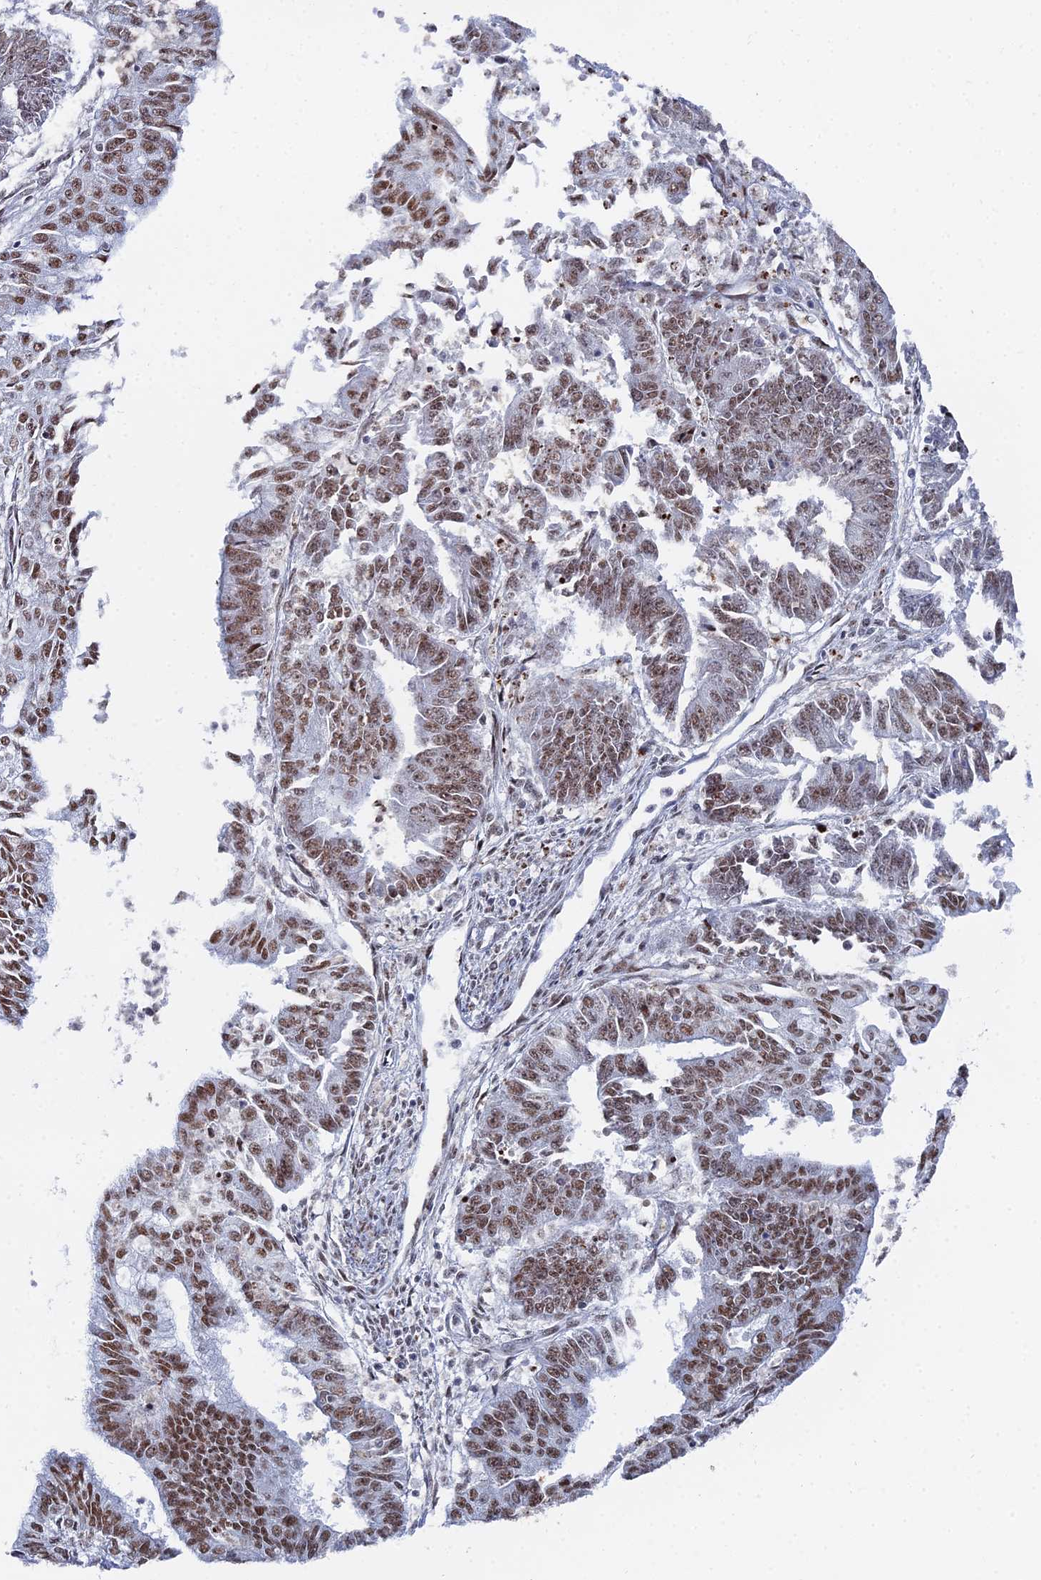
{"staining": {"intensity": "moderate", "quantity": ">75%", "location": "nuclear"}, "tissue": "endometrial cancer", "cell_type": "Tumor cells", "image_type": "cancer", "snomed": [{"axis": "morphology", "description": "Adenocarcinoma, NOS"}, {"axis": "topography", "description": "Endometrium"}], "caption": "DAB (3,3'-diaminobenzidine) immunohistochemical staining of human adenocarcinoma (endometrial) exhibits moderate nuclear protein expression in about >75% of tumor cells.", "gene": "GSC2", "patient": {"sex": "female", "age": 73}}